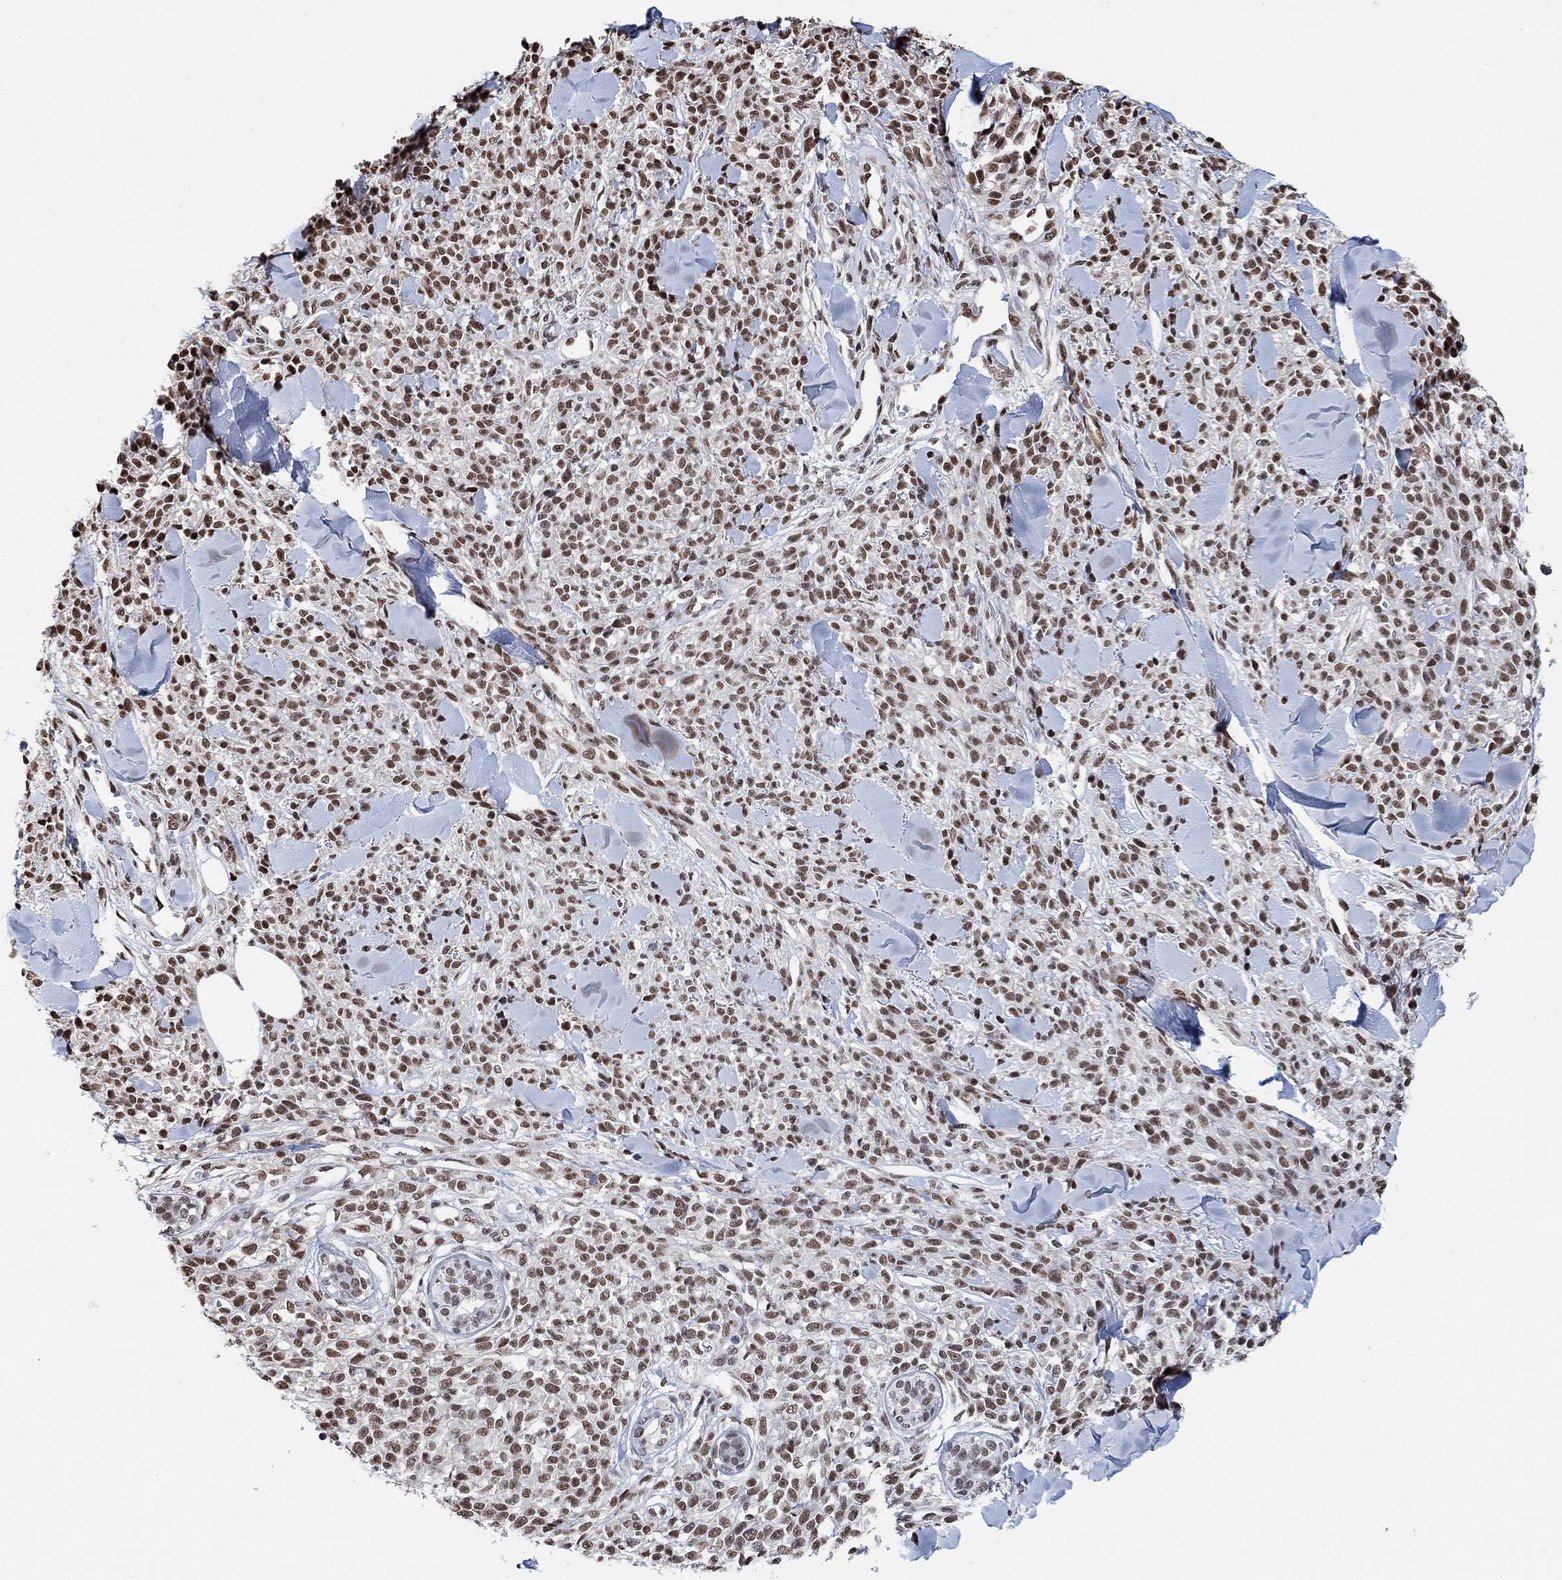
{"staining": {"intensity": "moderate", "quantity": ">75%", "location": "nuclear"}, "tissue": "melanoma", "cell_type": "Tumor cells", "image_type": "cancer", "snomed": [{"axis": "morphology", "description": "Malignant melanoma, NOS"}, {"axis": "topography", "description": "Skin"}, {"axis": "topography", "description": "Skin of trunk"}], "caption": "Human melanoma stained for a protein (brown) exhibits moderate nuclear positive expression in approximately >75% of tumor cells.", "gene": "USP39", "patient": {"sex": "male", "age": 74}}